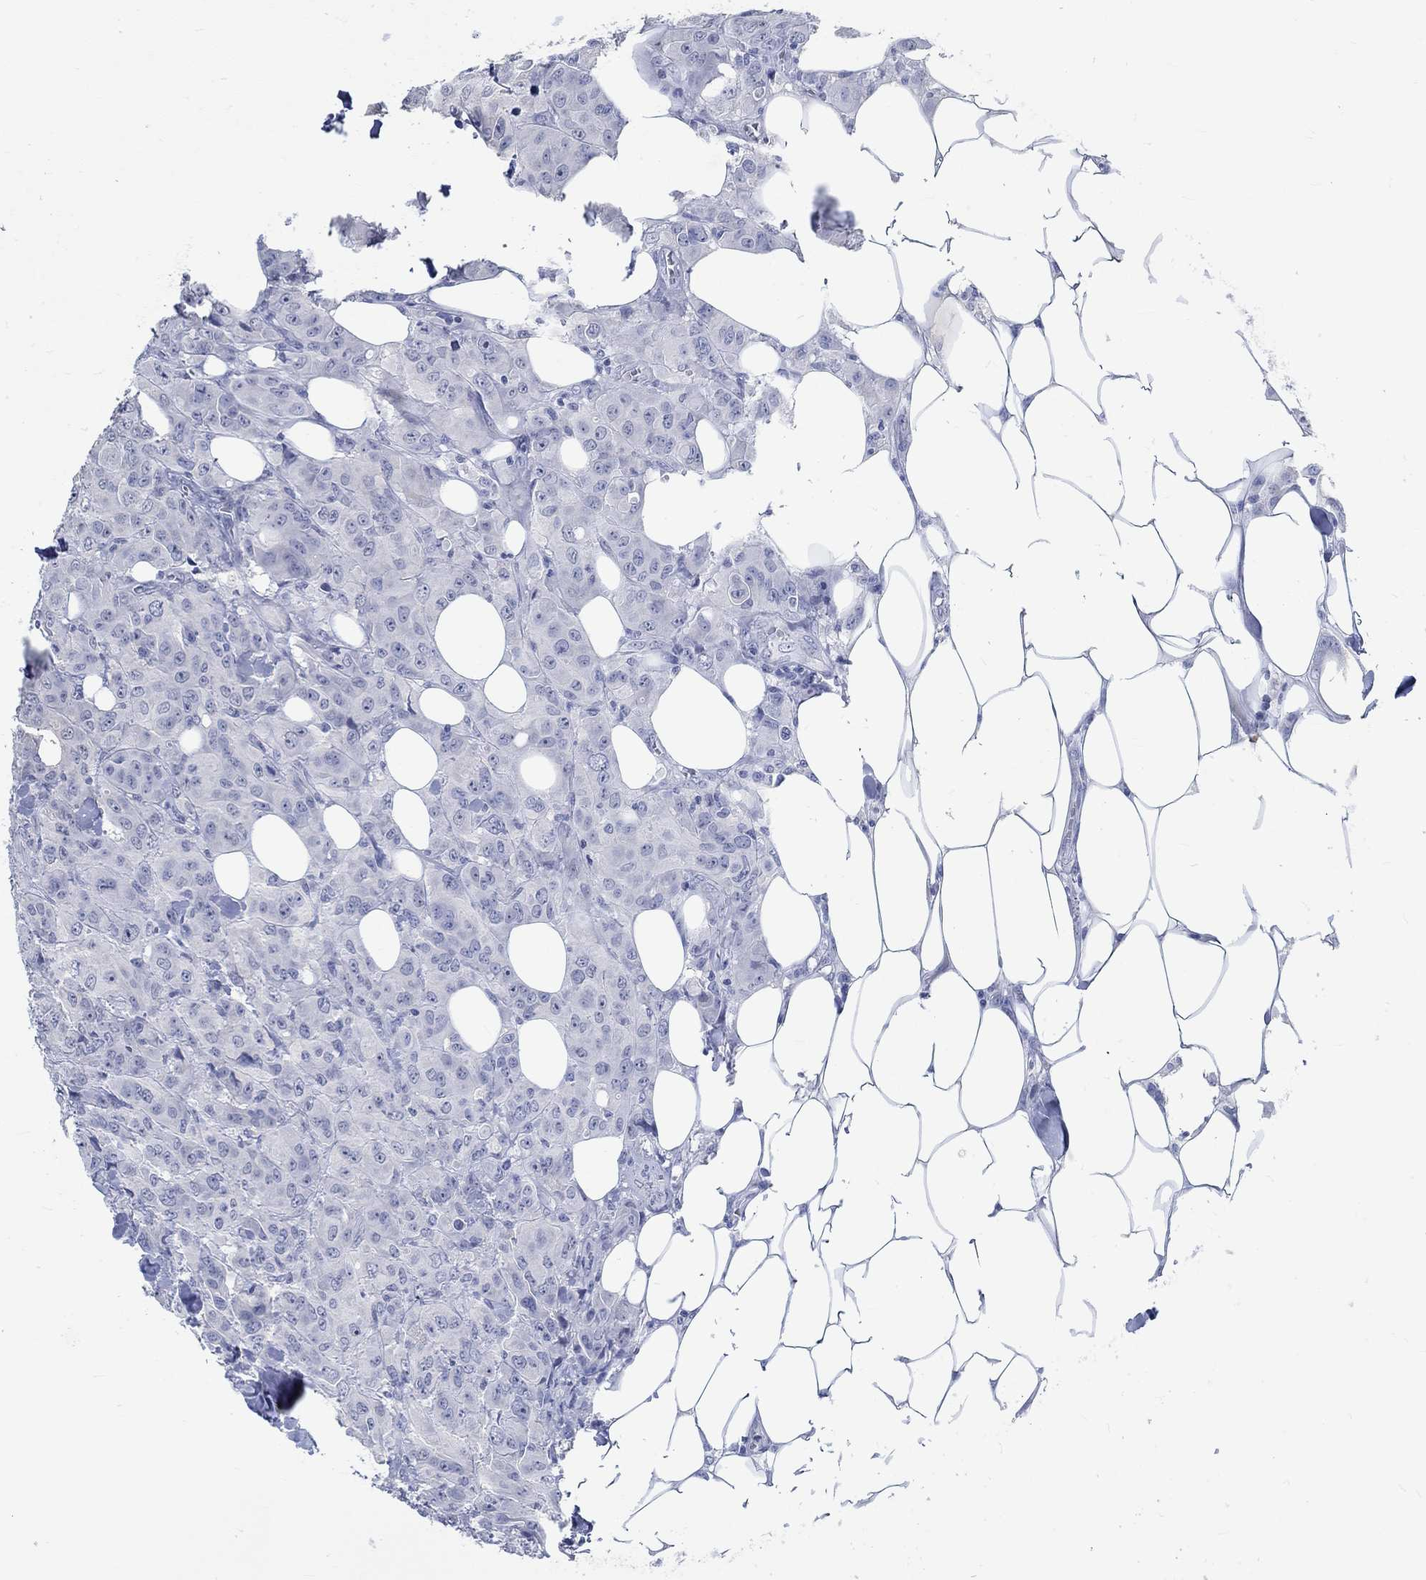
{"staining": {"intensity": "negative", "quantity": "none", "location": "none"}, "tissue": "breast cancer", "cell_type": "Tumor cells", "image_type": "cancer", "snomed": [{"axis": "morphology", "description": "Duct carcinoma"}, {"axis": "topography", "description": "Breast"}], "caption": "Immunohistochemistry photomicrograph of neoplastic tissue: breast intraductal carcinoma stained with DAB (3,3'-diaminobenzidine) displays no significant protein staining in tumor cells.", "gene": "C4orf47", "patient": {"sex": "female", "age": 43}}